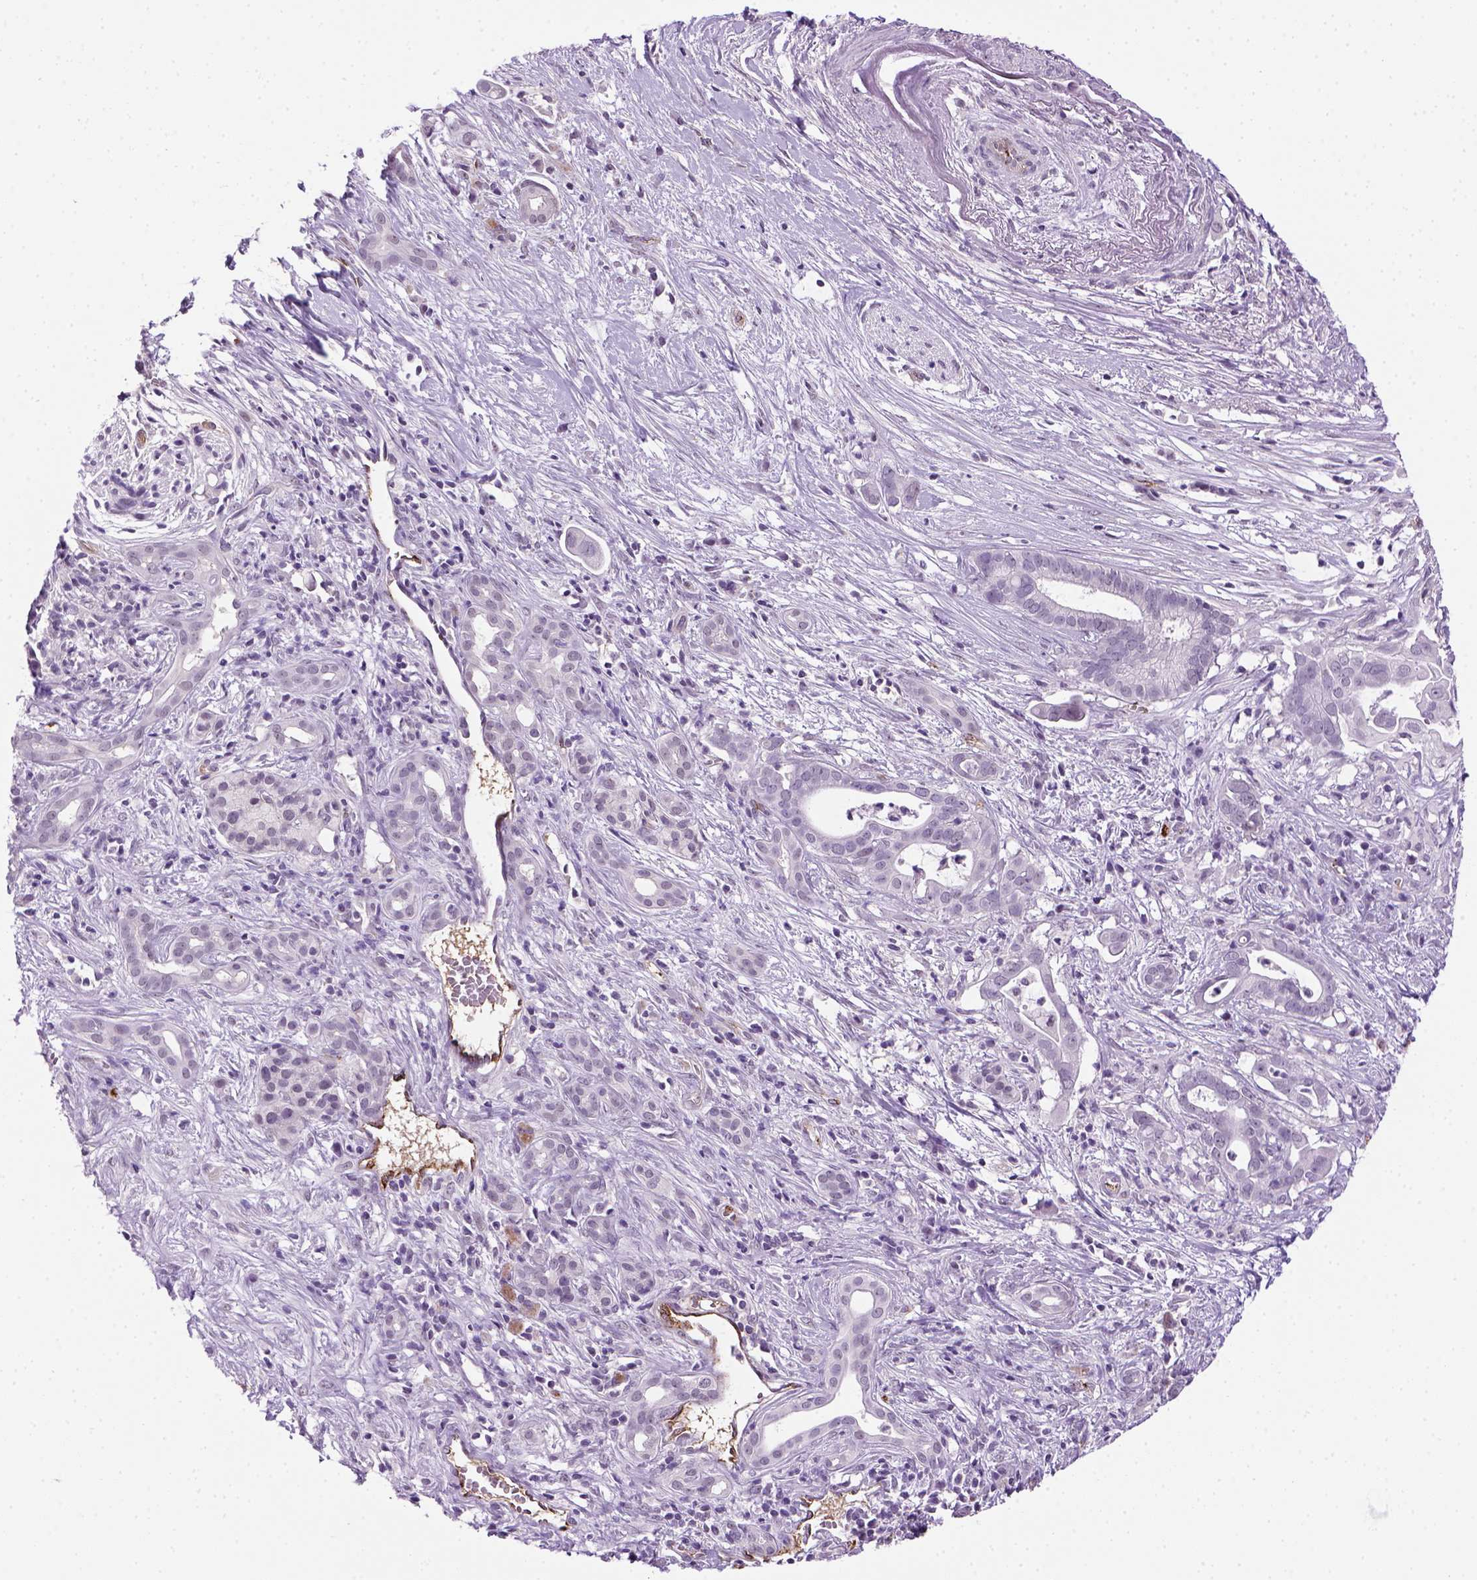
{"staining": {"intensity": "negative", "quantity": "none", "location": "none"}, "tissue": "pancreatic cancer", "cell_type": "Tumor cells", "image_type": "cancer", "snomed": [{"axis": "morphology", "description": "Adenocarcinoma, NOS"}, {"axis": "topography", "description": "Pancreas"}], "caption": "Immunohistochemistry histopathology image of pancreatic cancer stained for a protein (brown), which shows no positivity in tumor cells.", "gene": "VWF", "patient": {"sex": "male", "age": 61}}